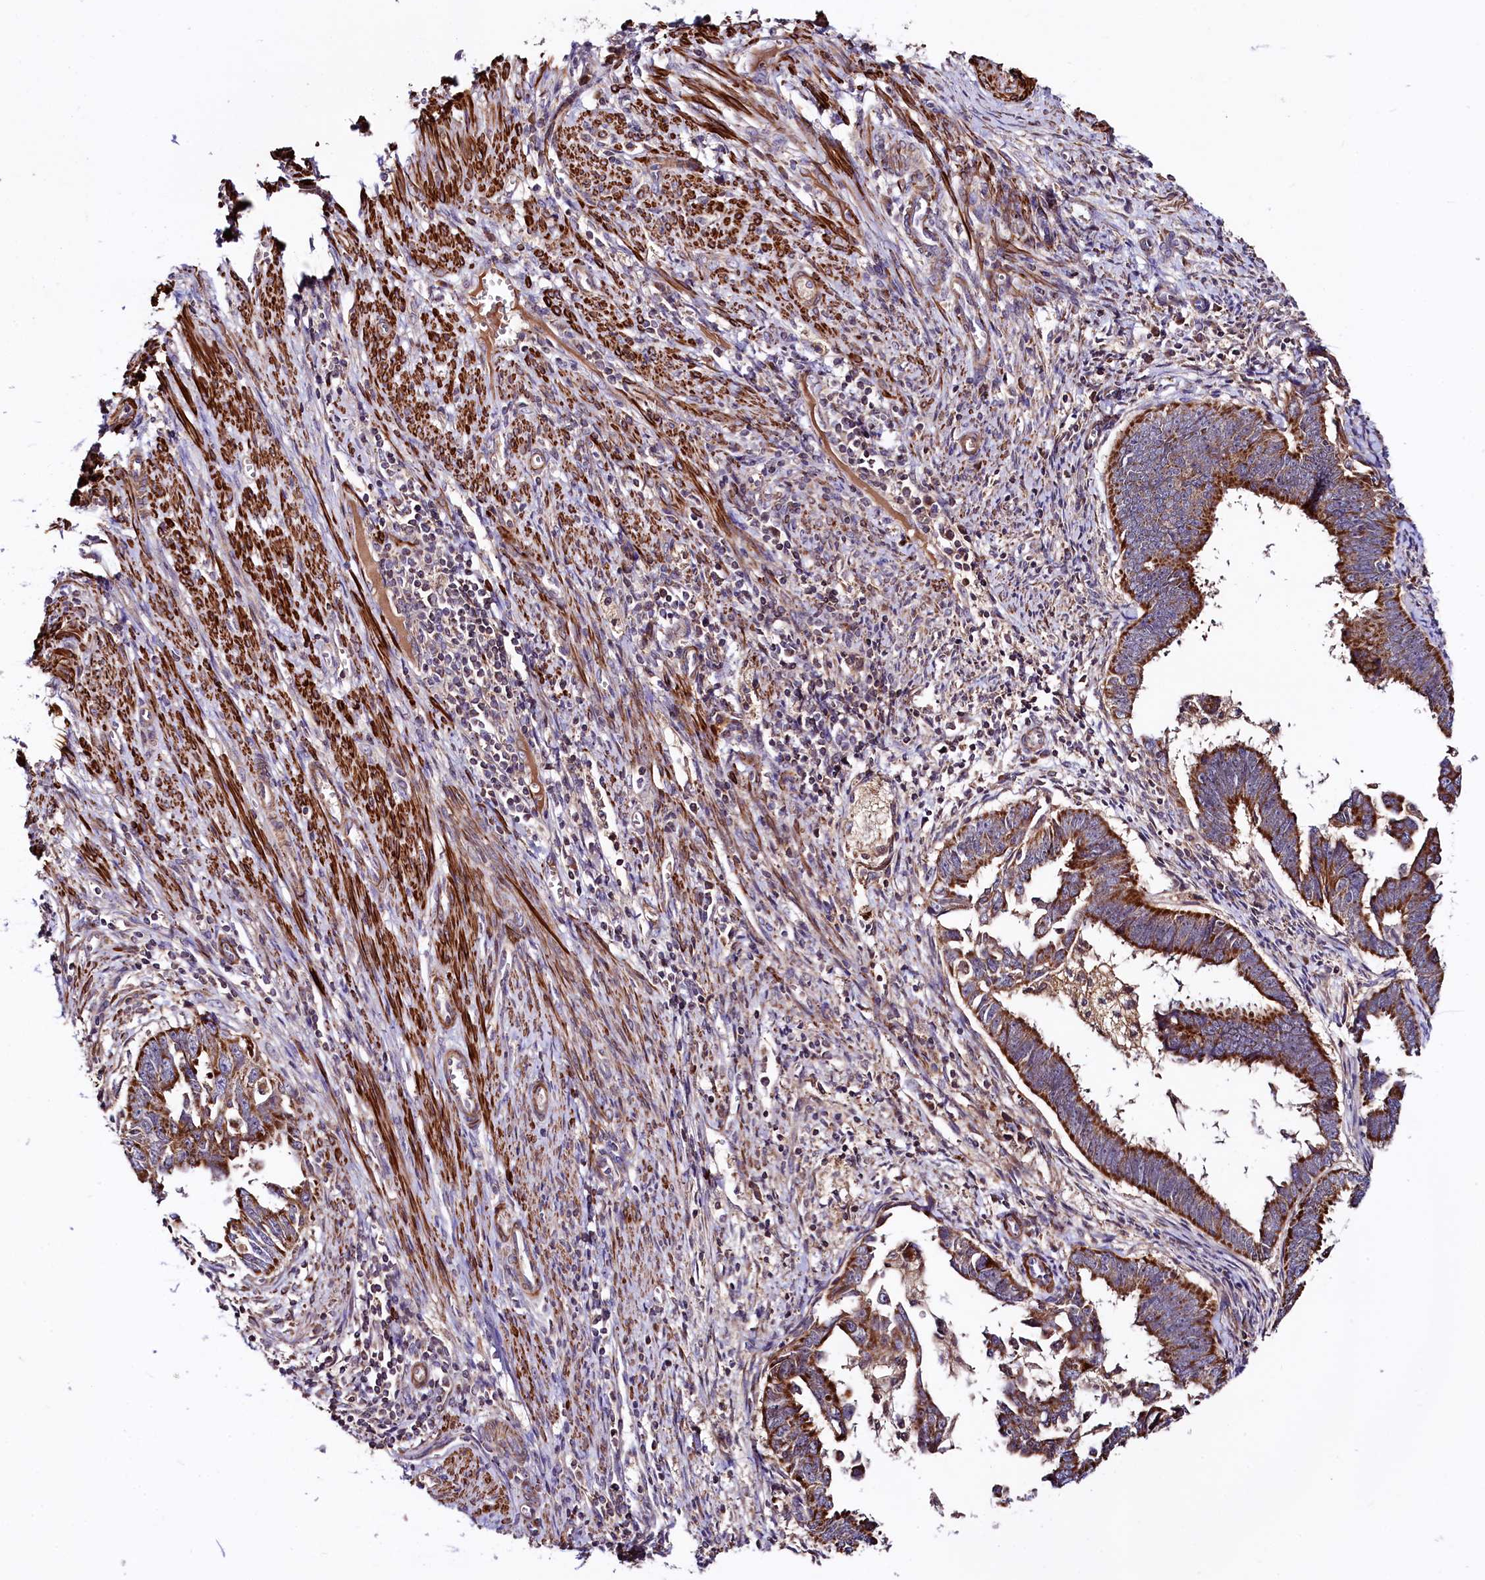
{"staining": {"intensity": "strong", "quantity": ">75%", "location": "cytoplasmic/membranous"}, "tissue": "endometrial cancer", "cell_type": "Tumor cells", "image_type": "cancer", "snomed": [{"axis": "morphology", "description": "Adenocarcinoma, NOS"}, {"axis": "topography", "description": "Endometrium"}], "caption": "This image exhibits immunohistochemistry staining of human adenocarcinoma (endometrial), with high strong cytoplasmic/membranous positivity in about >75% of tumor cells.", "gene": "CIAO3", "patient": {"sex": "female", "age": 75}}